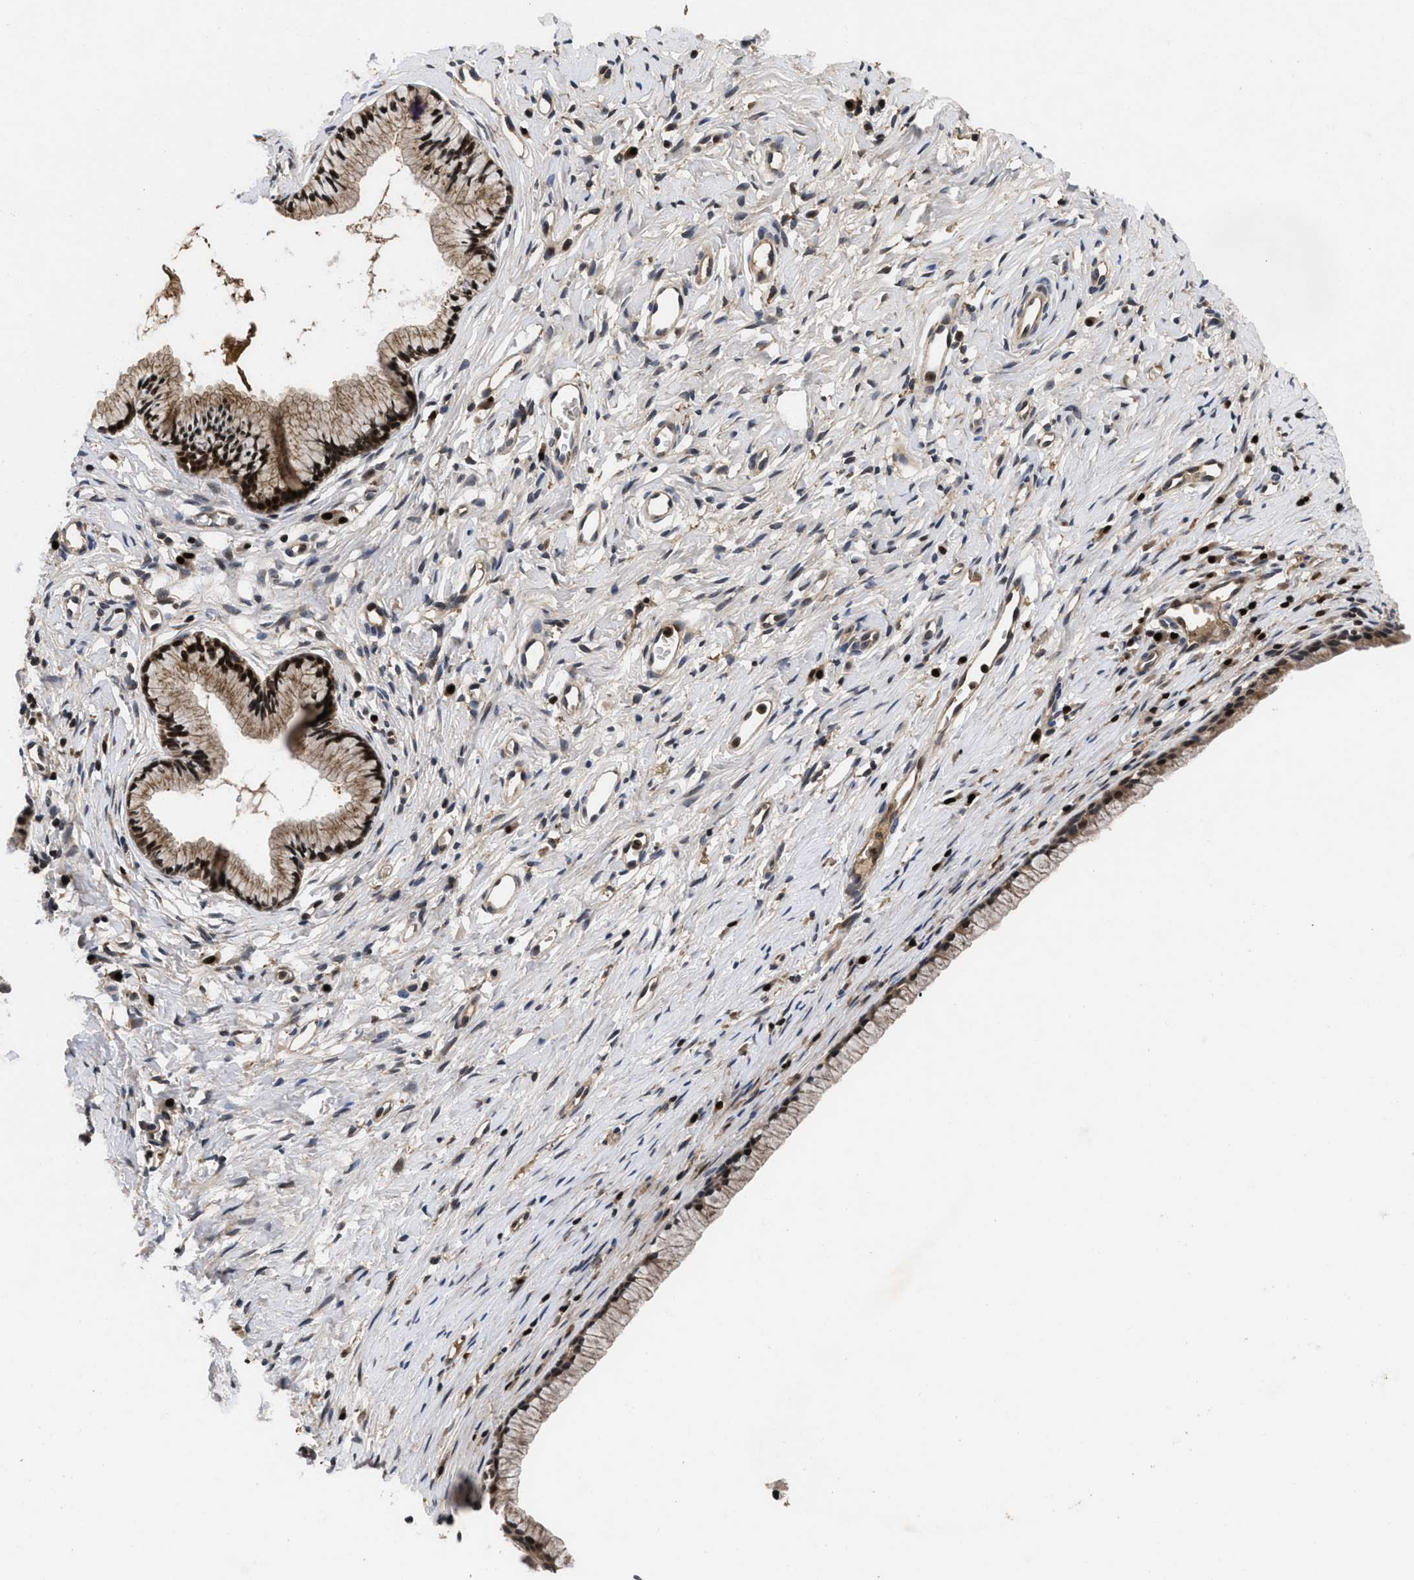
{"staining": {"intensity": "strong", "quantity": ">75%", "location": "cytoplasmic/membranous,nuclear"}, "tissue": "cervix", "cell_type": "Glandular cells", "image_type": "normal", "snomed": [{"axis": "morphology", "description": "Normal tissue, NOS"}, {"axis": "topography", "description": "Cervix"}], "caption": "Benign cervix shows strong cytoplasmic/membranous,nuclear staining in approximately >75% of glandular cells (DAB IHC, brown staining for protein, blue staining for nuclei)..", "gene": "FAM200A", "patient": {"sex": "female", "age": 77}}